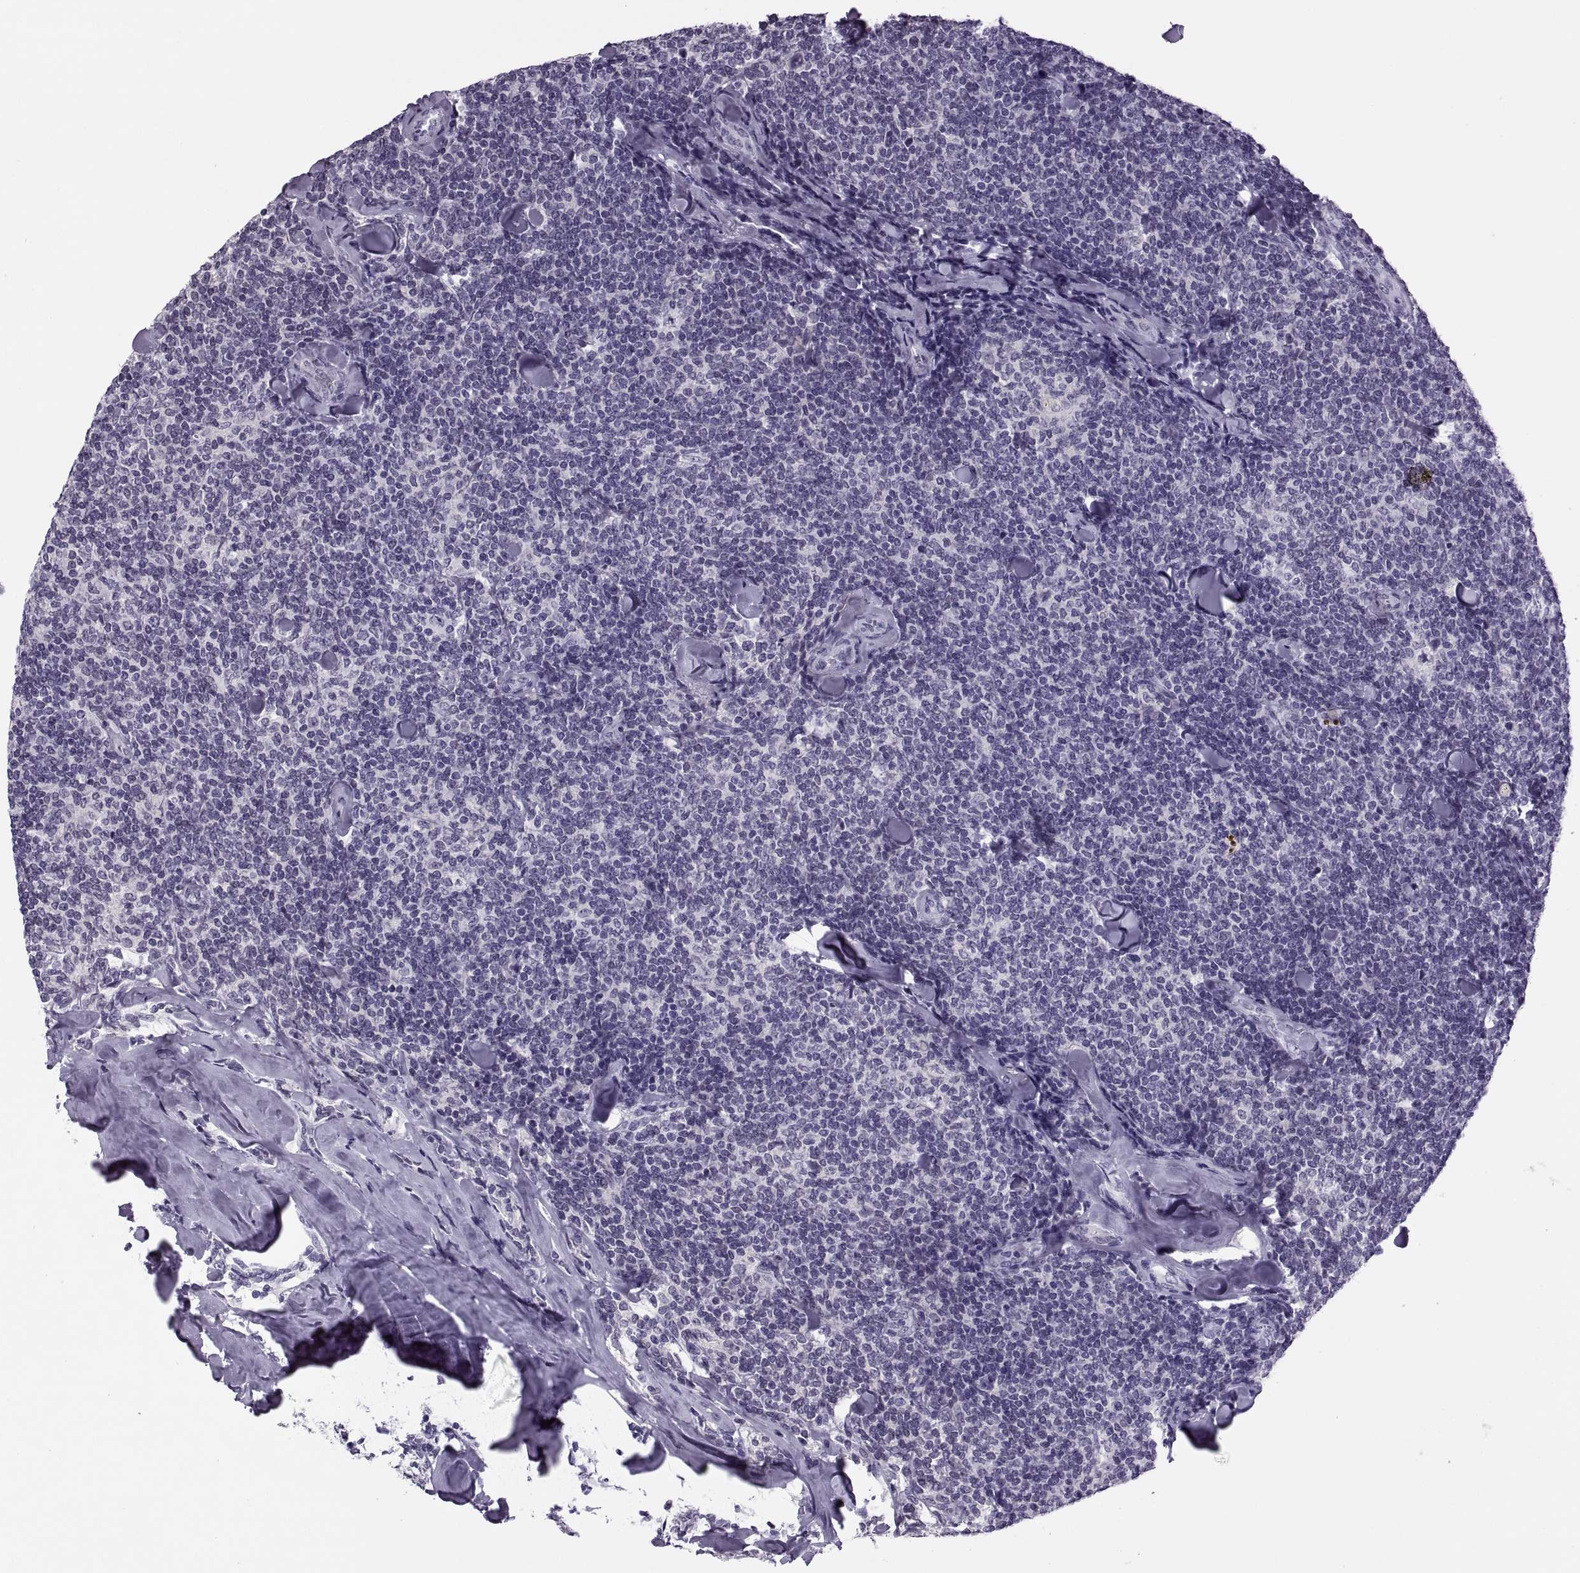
{"staining": {"intensity": "negative", "quantity": "none", "location": "none"}, "tissue": "lymphoma", "cell_type": "Tumor cells", "image_type": "cancer", "snomed": [{"axis": "morphology", "description": "Malignant lymphoma, non-Hodgkin's type, Low grade"}, {"axis": "topography", "description": "Lymph node"}], "caption": "Human malignant lymphoma, non-Hodgkin's type (low-grade) stained for a protein using IHC displays no staining in tumor cells.", "gene": "SYNGR4", "patient": {"sex": "female", "age": 56}}